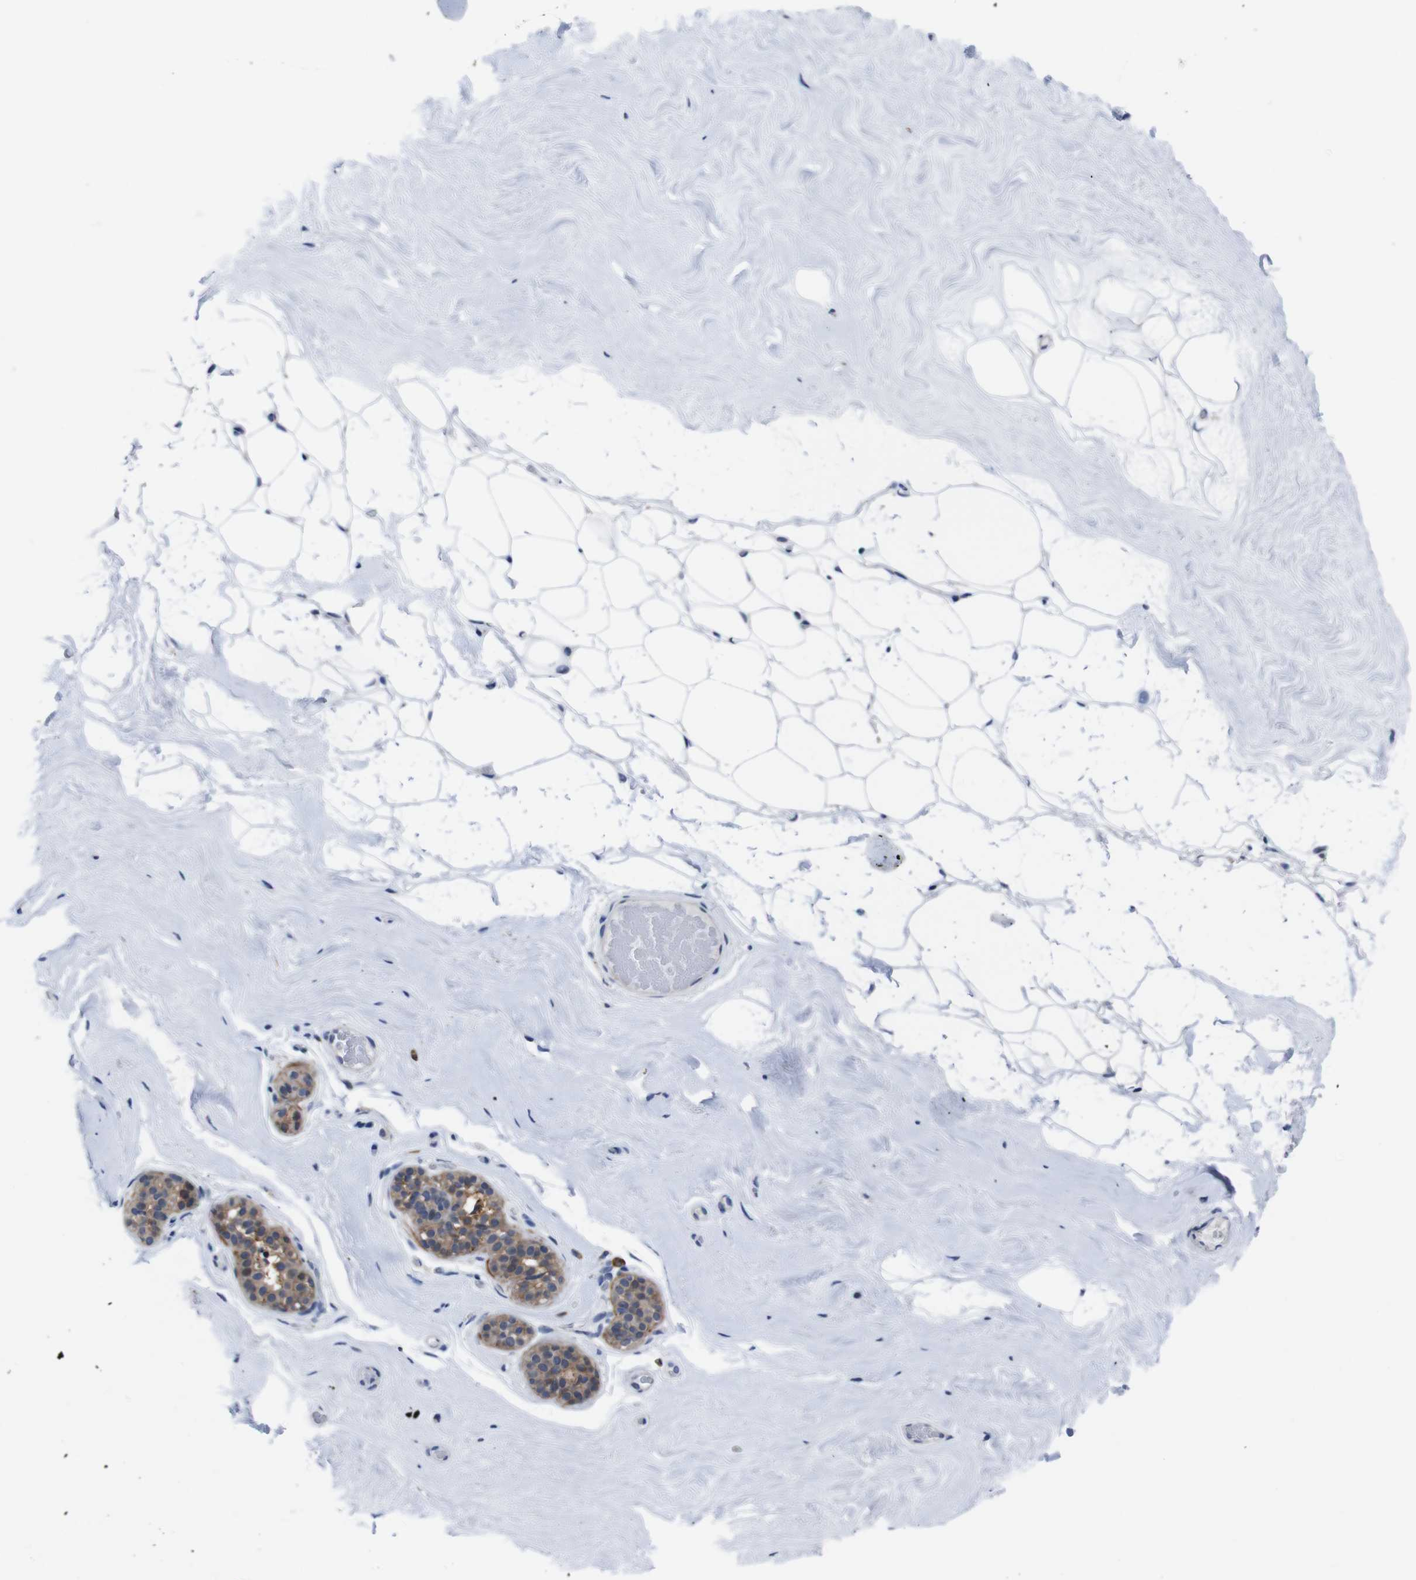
{"staining": {"intensity": "negative", "quantity": "none", "location": "none"}, "tissue": "breast", "cell_type": "Adipocytes", "image_type": "normal", "snomed": [{"axis": "morphology", "description": "Normal tissue, NOS"}, {"axis": "topography", "description": "Breast"}], "caption": "This histopathology image is of normal breast stained with IHC to label a protein in brown with the nuclei are counter-stained blue. There is no staining in adipocytes. (DAB immunohistochemistry visualized using brightfield microscopy, high magnification).", "gene": "SEMA4B", "patient": {"sex": "female", "age": 75}}